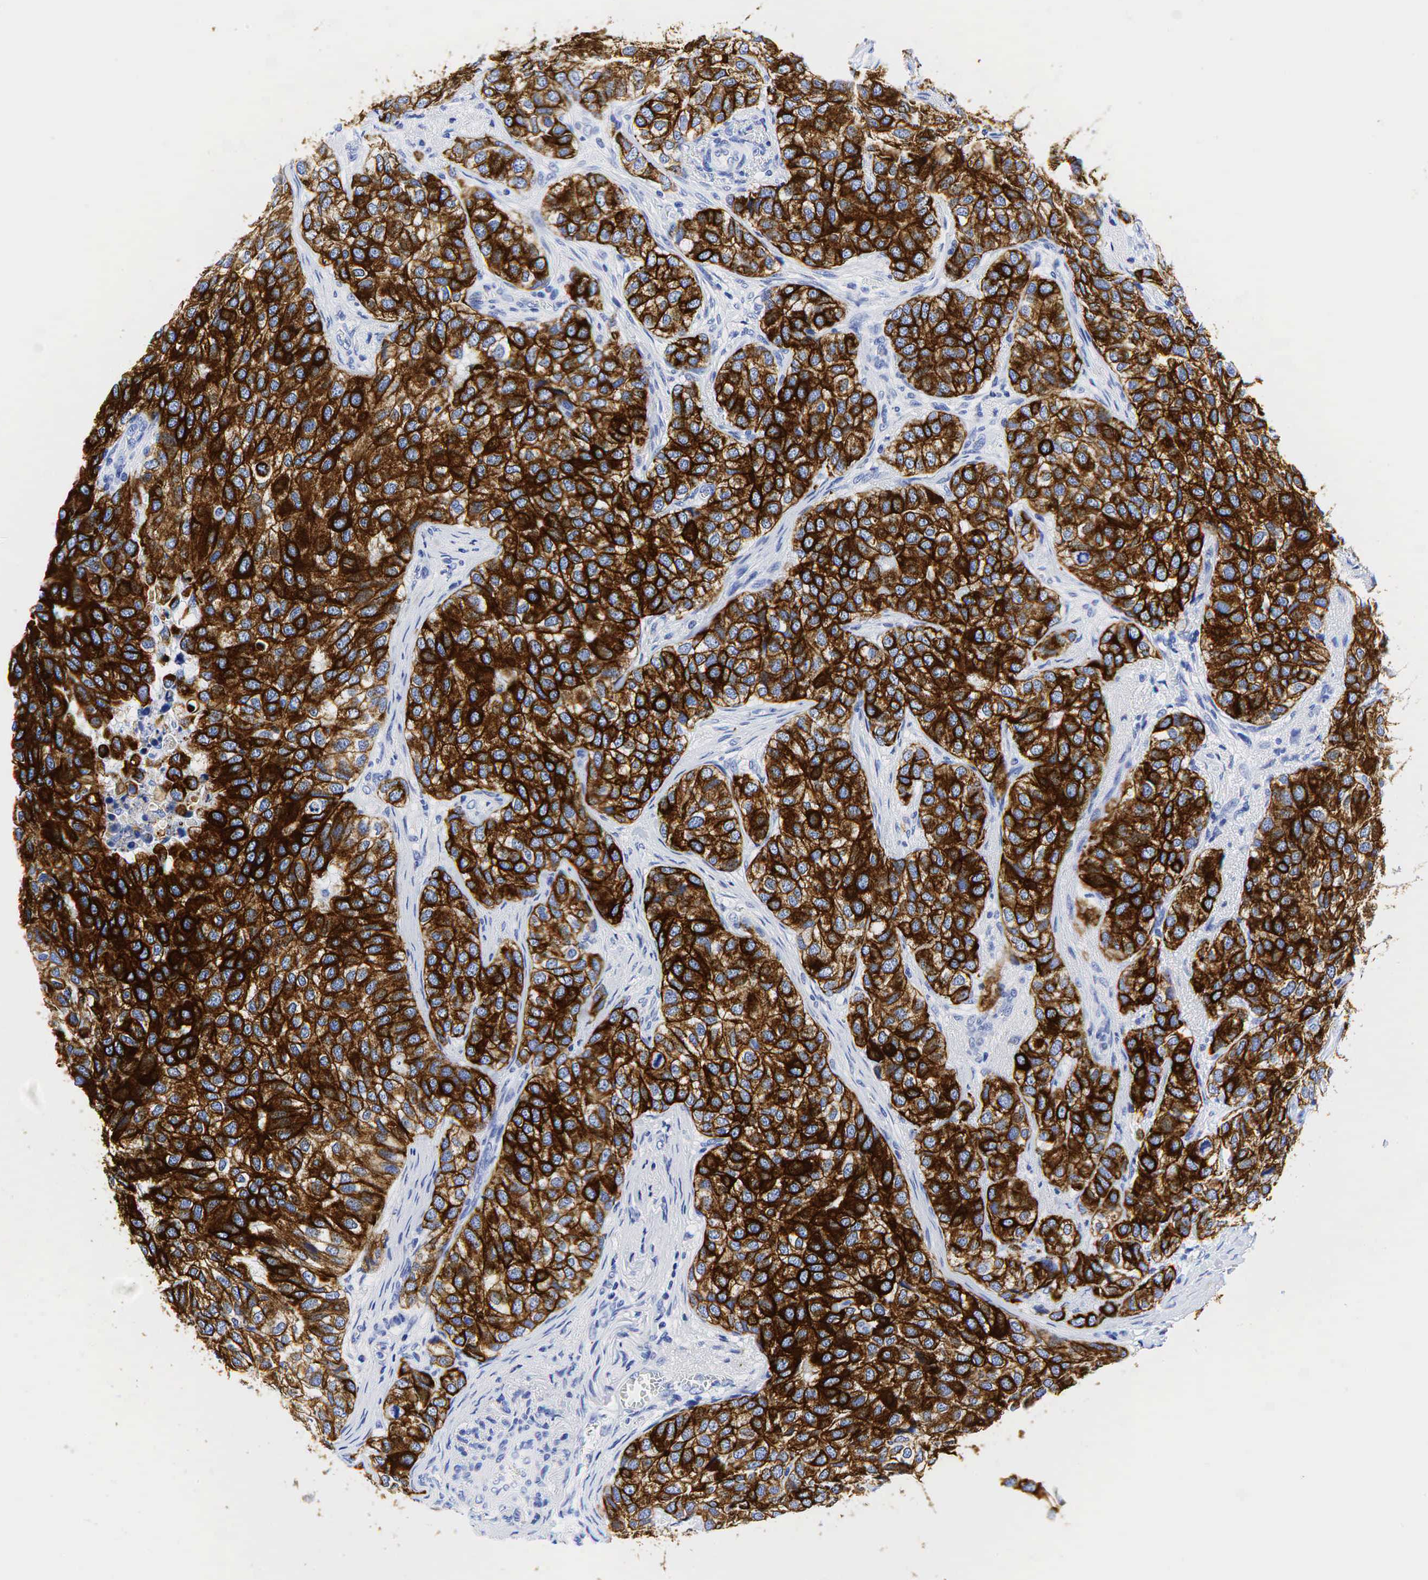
{"staining": {"intensity": "strong", "quantity": ">75%", "location": "cytoplasmic/membranous"}, "tissue": "breast cancer", "cell_type": "Tumor cells", "image_type": "cancer", "snomed": [{"axis": "morphology", "description": "Duct carcinoma"}, {"axis": "topography", "description": "Breast"}], "caption": "This is an image of immunohistochemistry (IHC) staining of invasive ductal carcinoma (breast), which shows strong staining in the cytoplasmic/membranous of tumor cells.", "gene": "KRT19", "patient": {"sex": "female", "age": 68}}